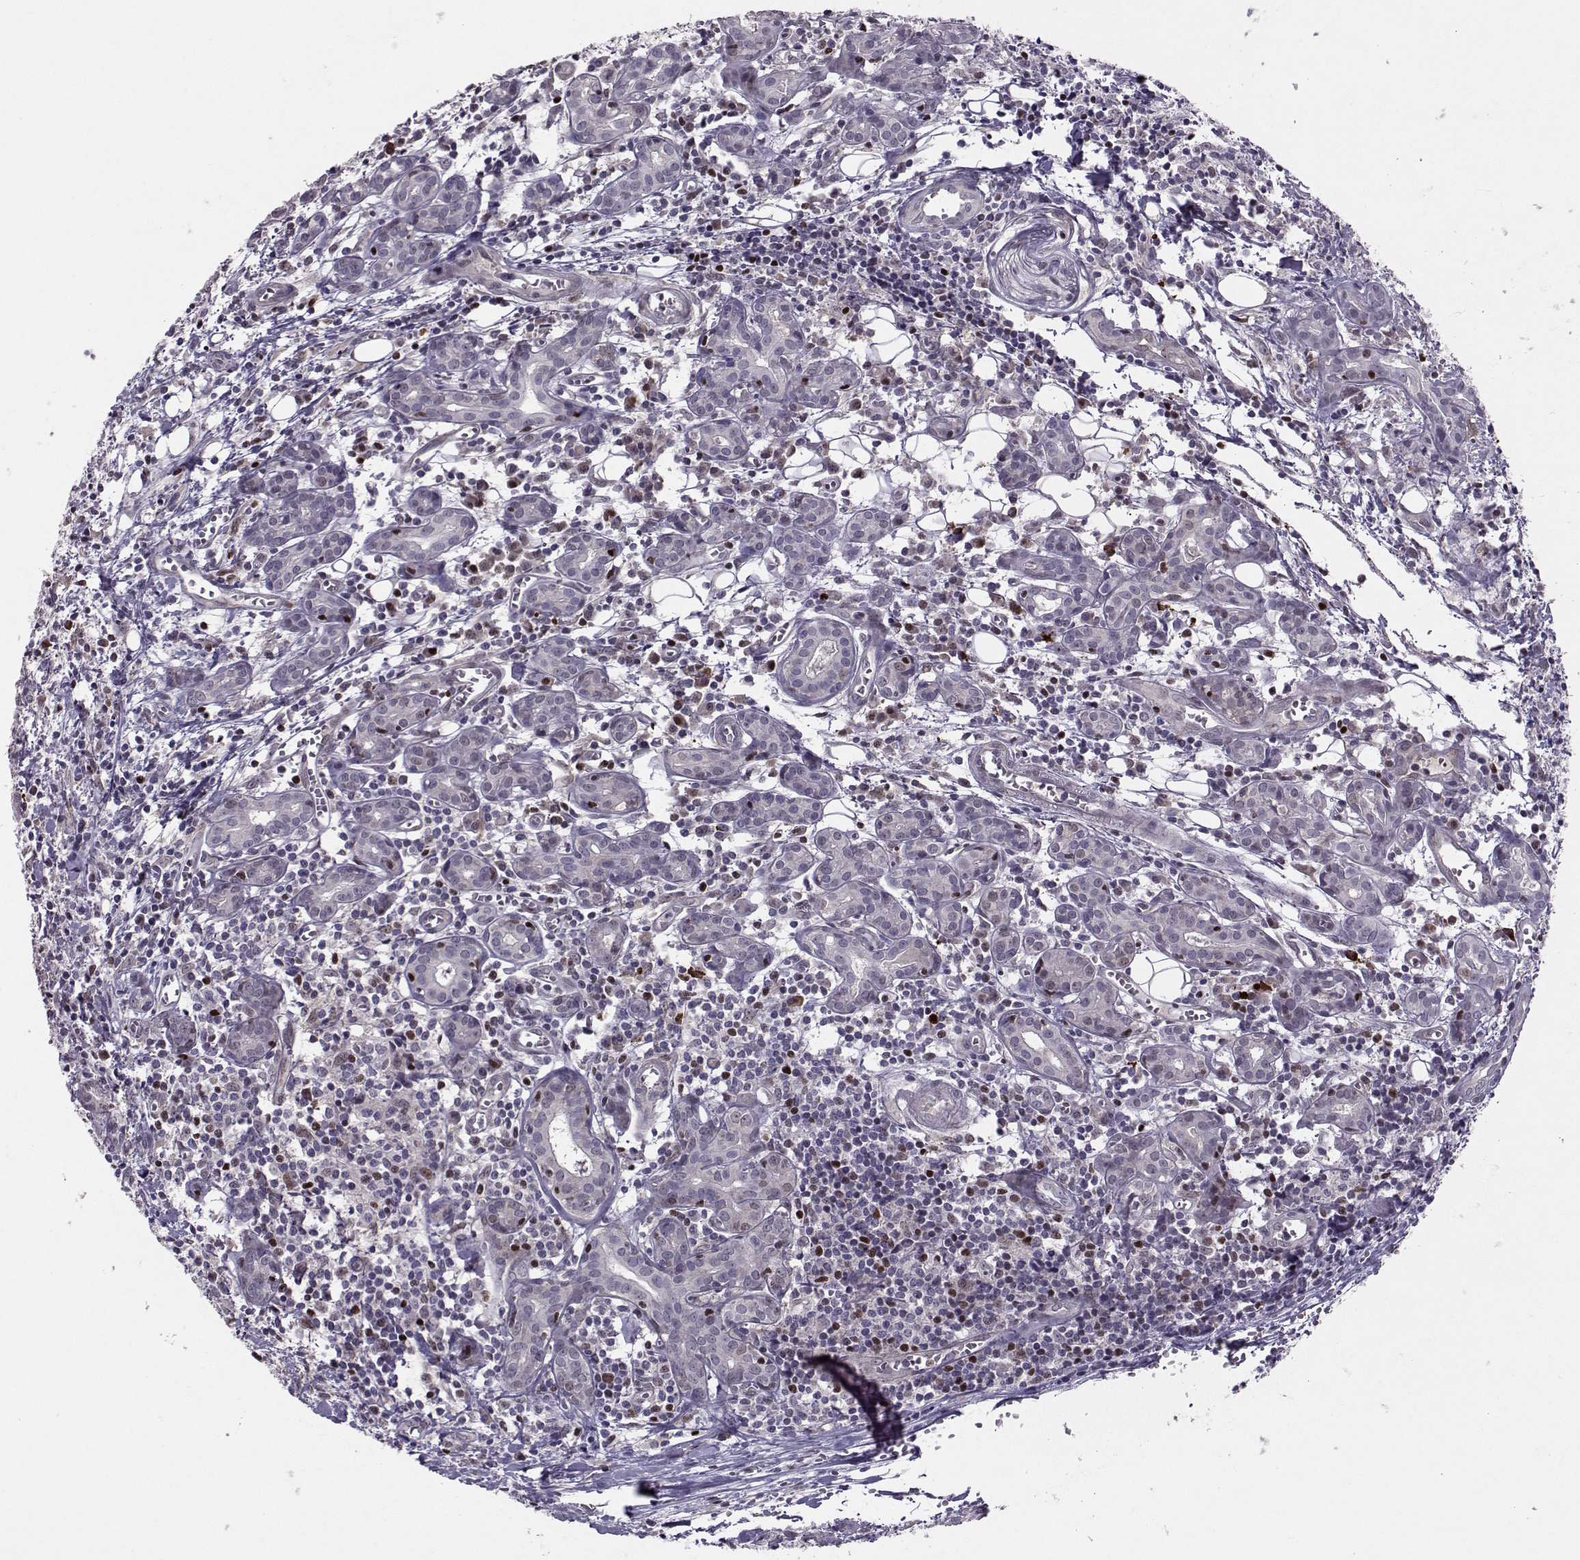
{"staining": {"intensity": "moderate", "quantity": "<25%", "location": "nuclear"}, "tissue": "head and neck cancer", "cell_type": "Tumor cells", "image_type": "cancer", "snomed": [{"axis": "morphology", "description": "Adenocarcinoma, NOS"}, {"axis": "topography", "description": "Head-Neck"}], "caption": "An image of human head and neck cancer stained for a protein displays moderate nuclear brown staining in tumor cells. The protein is shown in brown color, while the nuclei are stained blue.", "gene": "CDK4", "patient": {"sex": "male", "age": 76}}